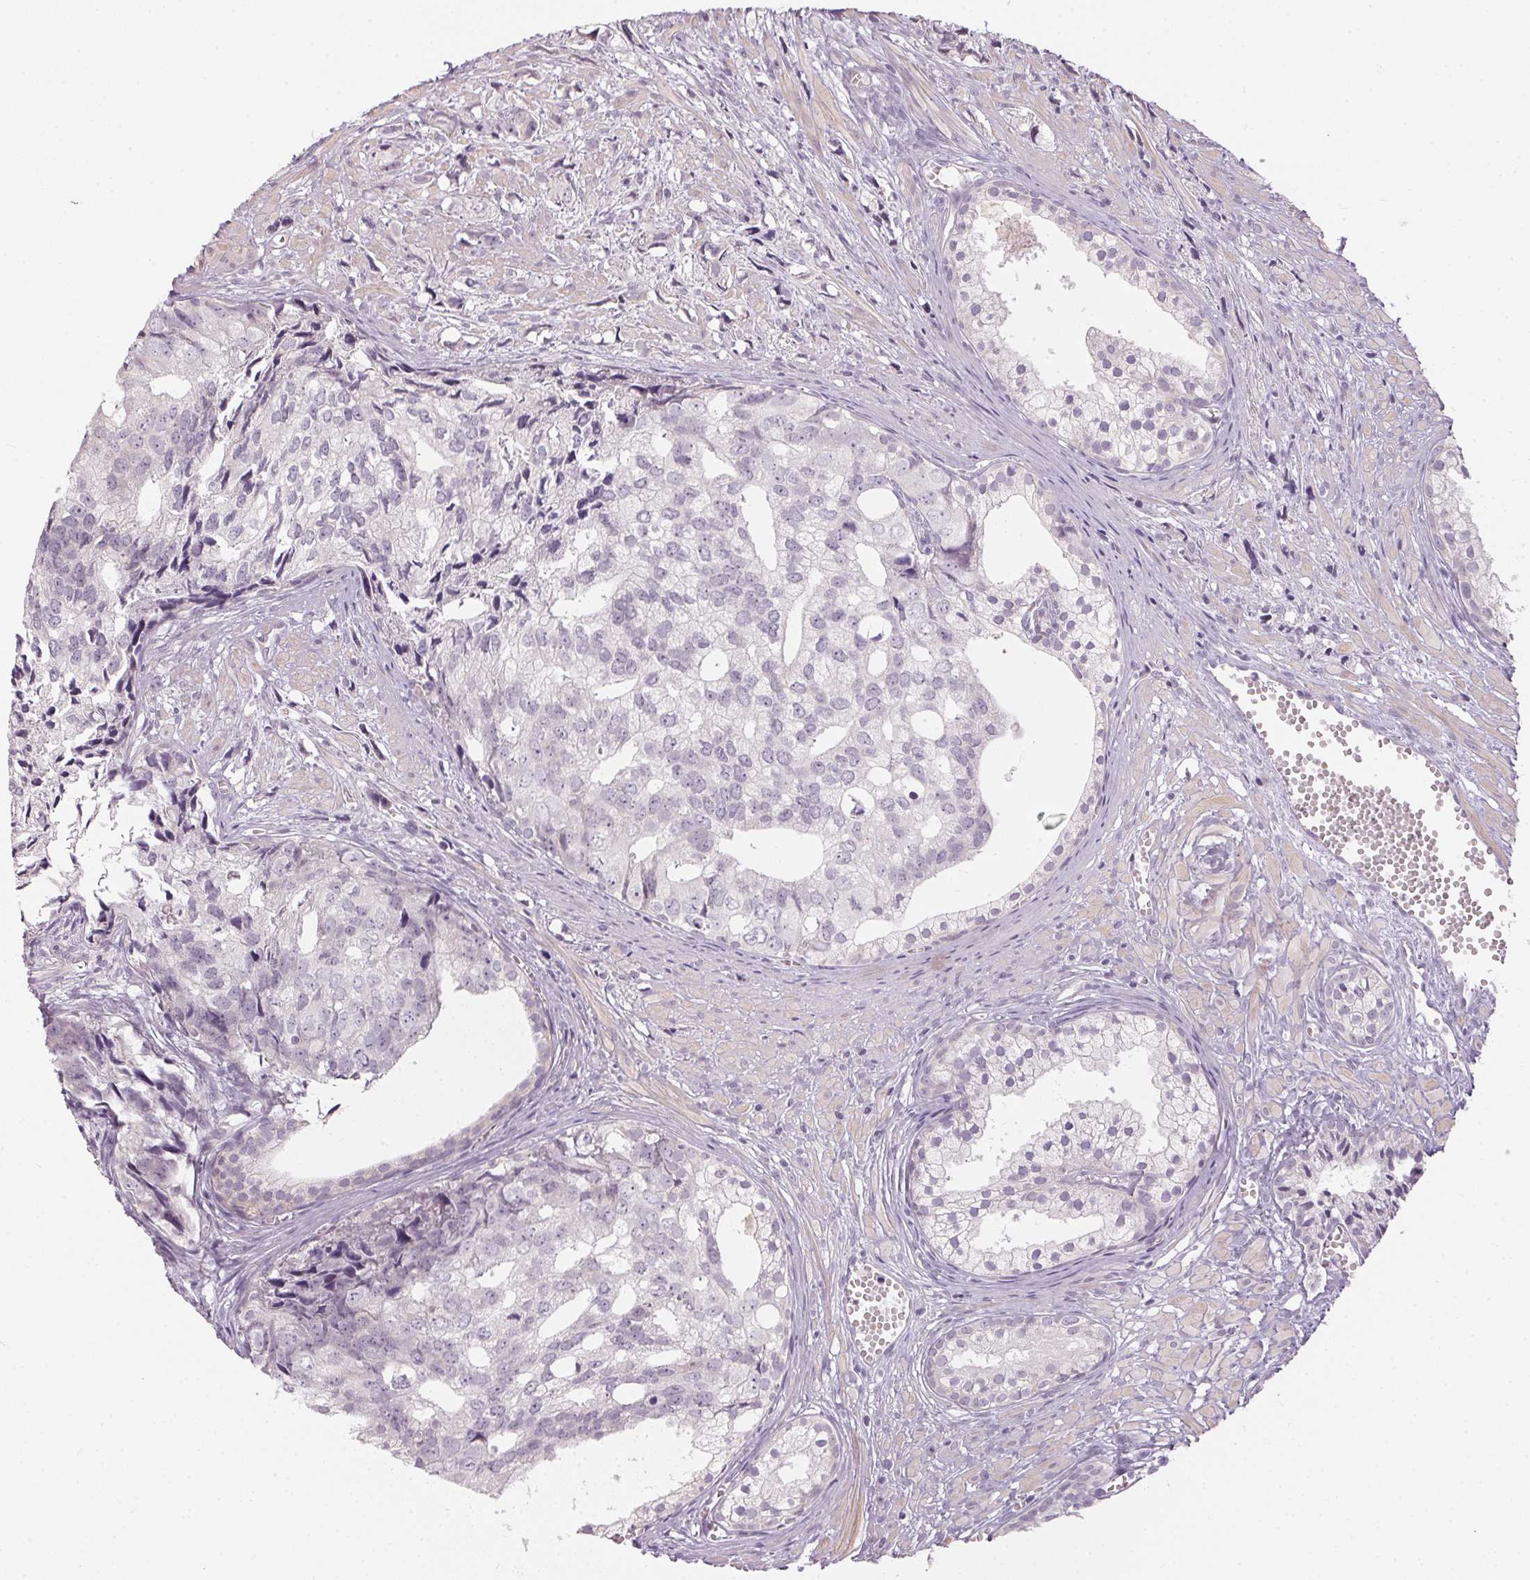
{"staining": {"intensity": "negative", "quantity": "none", "location": "none"}, "tissue": "prostate cancer", "cell_type": "Tumor cells", "image_type": "cancer", "snomed": [{"axis": "morphology", "description": "Adenocarcinoma, High grade"}, {"axis": "topography", "description": "Prostate"}], "caption": "An image of human prostate cancer (high-grade adenocarcinoma) is negative for staining in tumor cells. The staining is performed using DAB brown chromogen with nuclei counter-stained in using hematoxylin.", "gene": "GDAP1L1", "patient": {"sex": "male", "age": 58}}